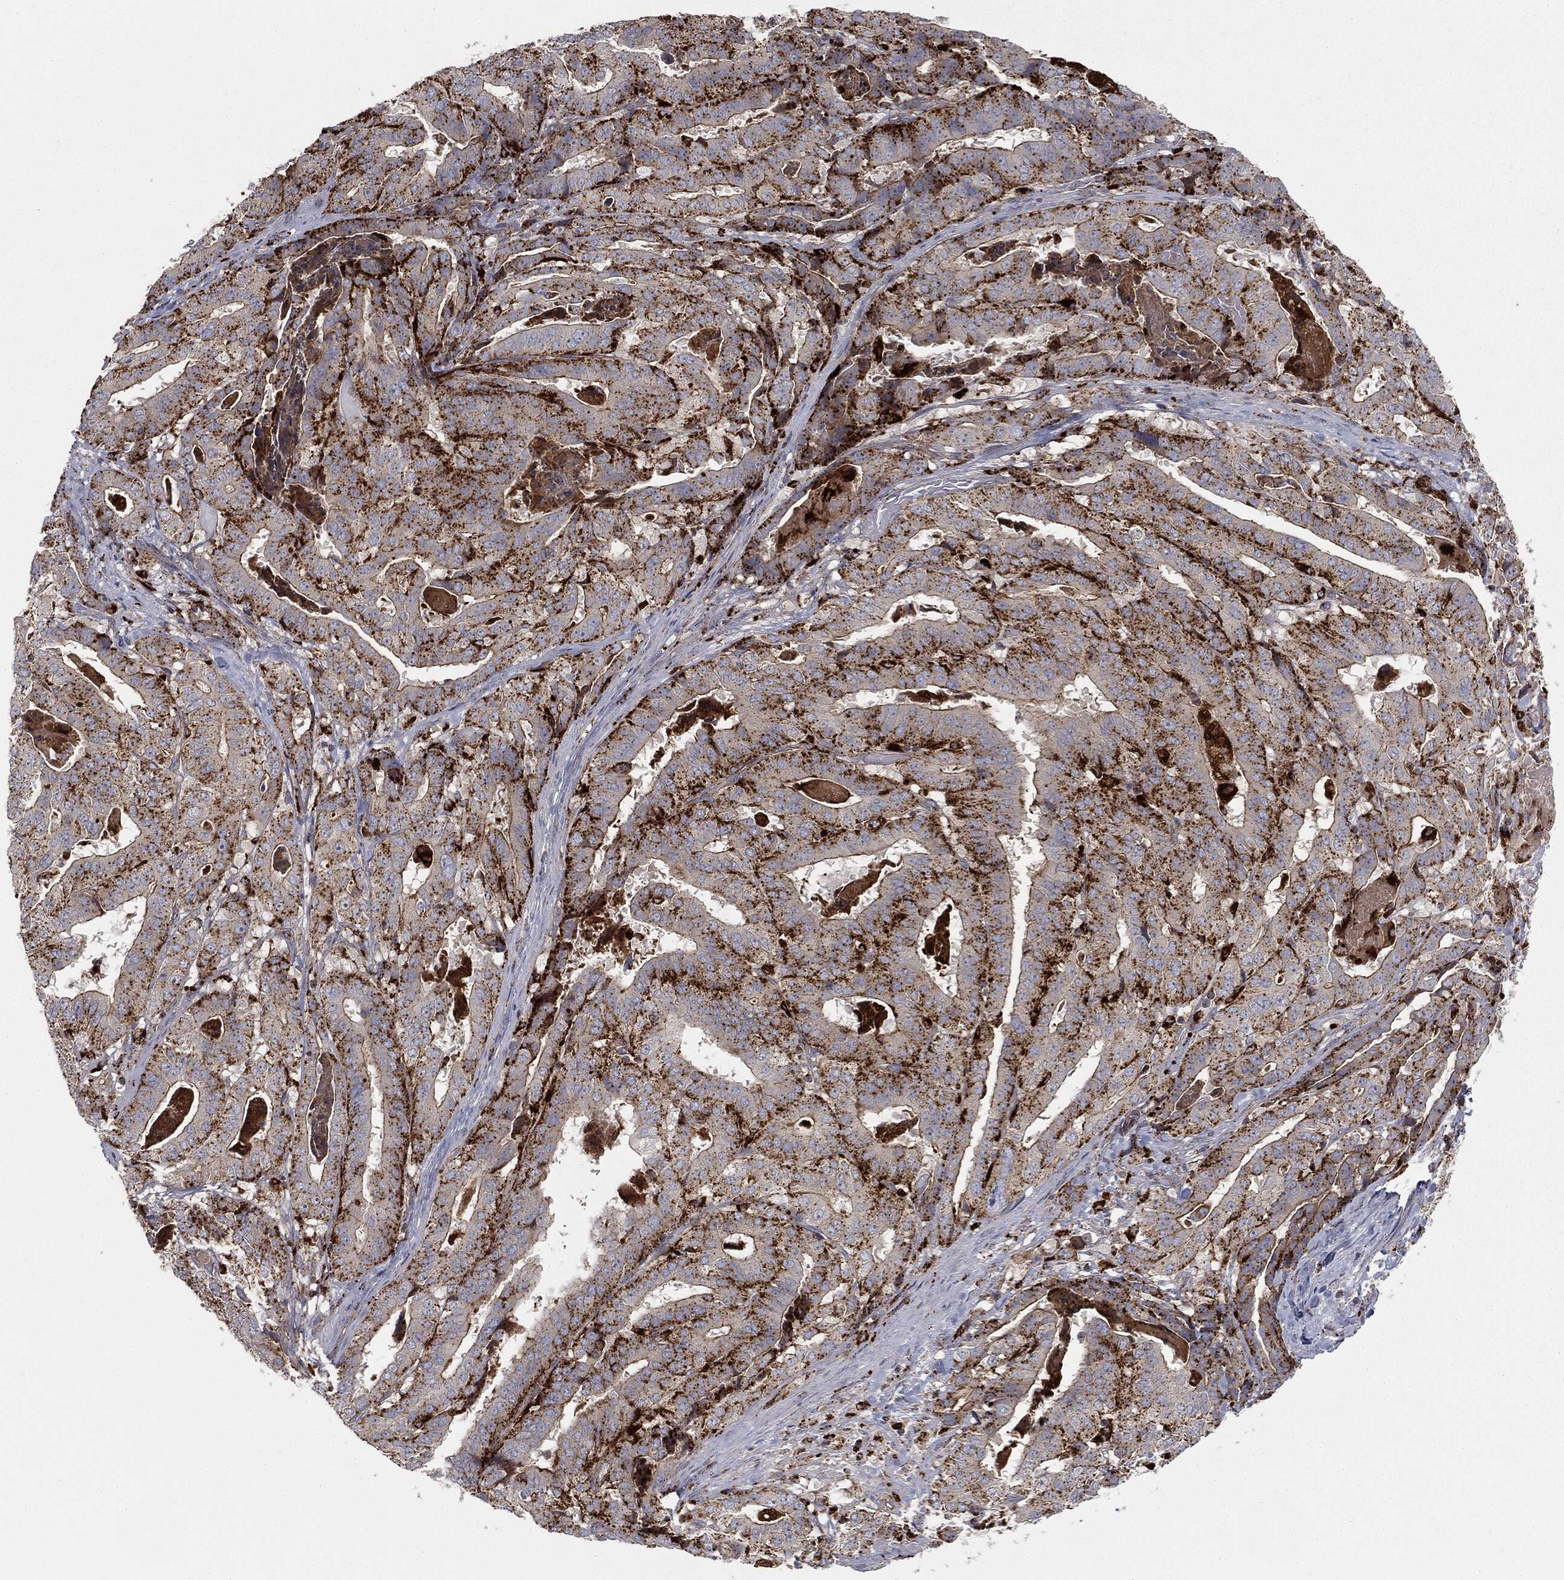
{"staining": {"intensity": "strong", "quantity": ">75%", "location": "cytoplasmic/membranous"}, "tissue": "stomach cancer", "cell_type": "Tumor cells", "image_type": "cancer", "snomed": [{"axis": "morphology", "description": "Adenocarcinoma, NOS"}, {"axis": "topography", "description": "Stomach"}], "caption": "Immunohistochemical staining of human adenocarcinoma (stomach) demonstrates strong cytoplasmic/membranous protein staining in about >75% of tumor cells.", "gene": "CTSA", "patient": {"sex": "male", "age": 48}}